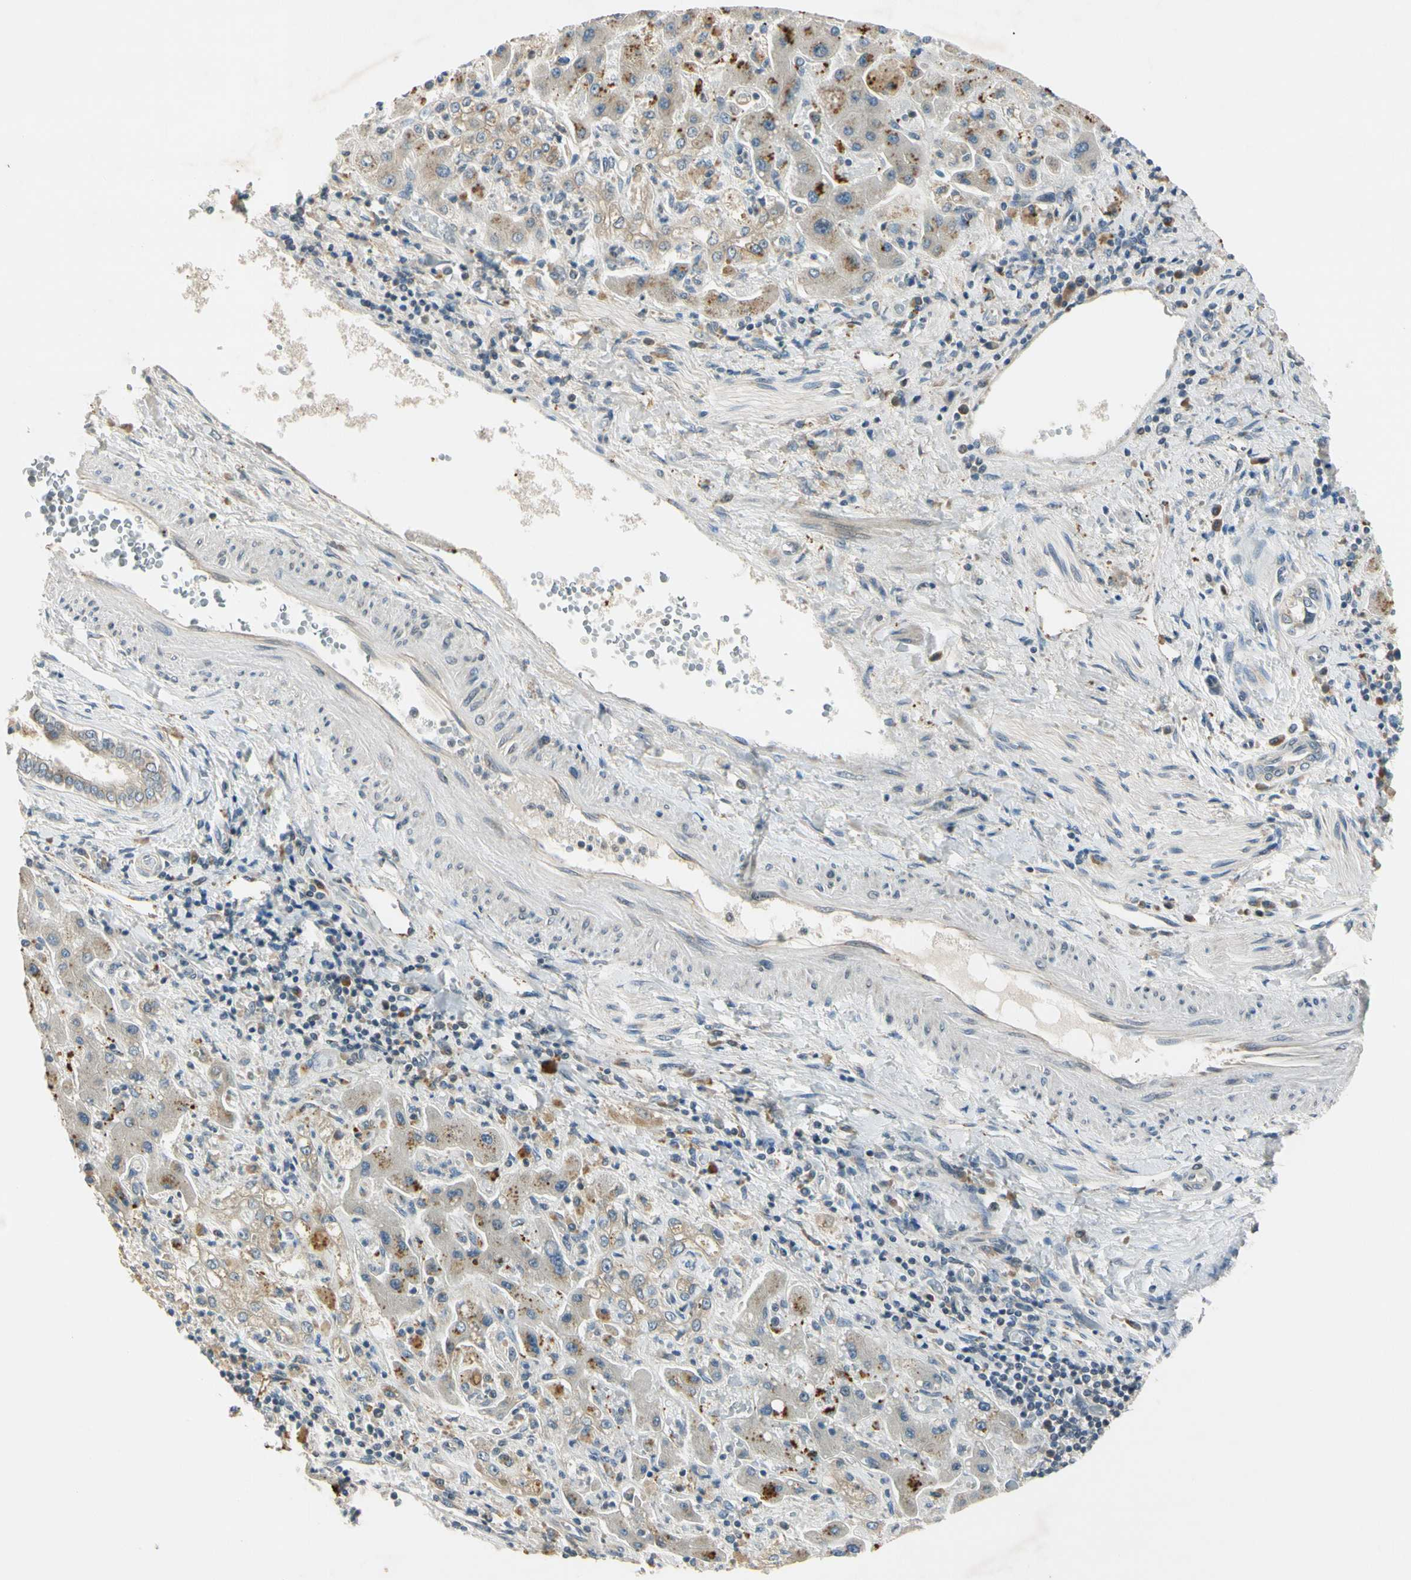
{"staining": {"intensity": "strong", "quantity": "25%-75%", "location": "cytoplasmic/membranous"}, "tissue": "liver cancer", "cell_type": "Tumor cells", "image_type": "cancer", "snomed": [{"axis": "morphology", "description": "Cholangiocarcinoma"}, {"axis": "topography", "description": "Liver"}], "caption": "The photomicrograph exhibits staining of liver cancer, revealing strong cytoplasmic/membranous protein expression (brown color) within tumor cells.", "gene": "RPS6KB2", "patient": {"sex": "male", "age": 50}}